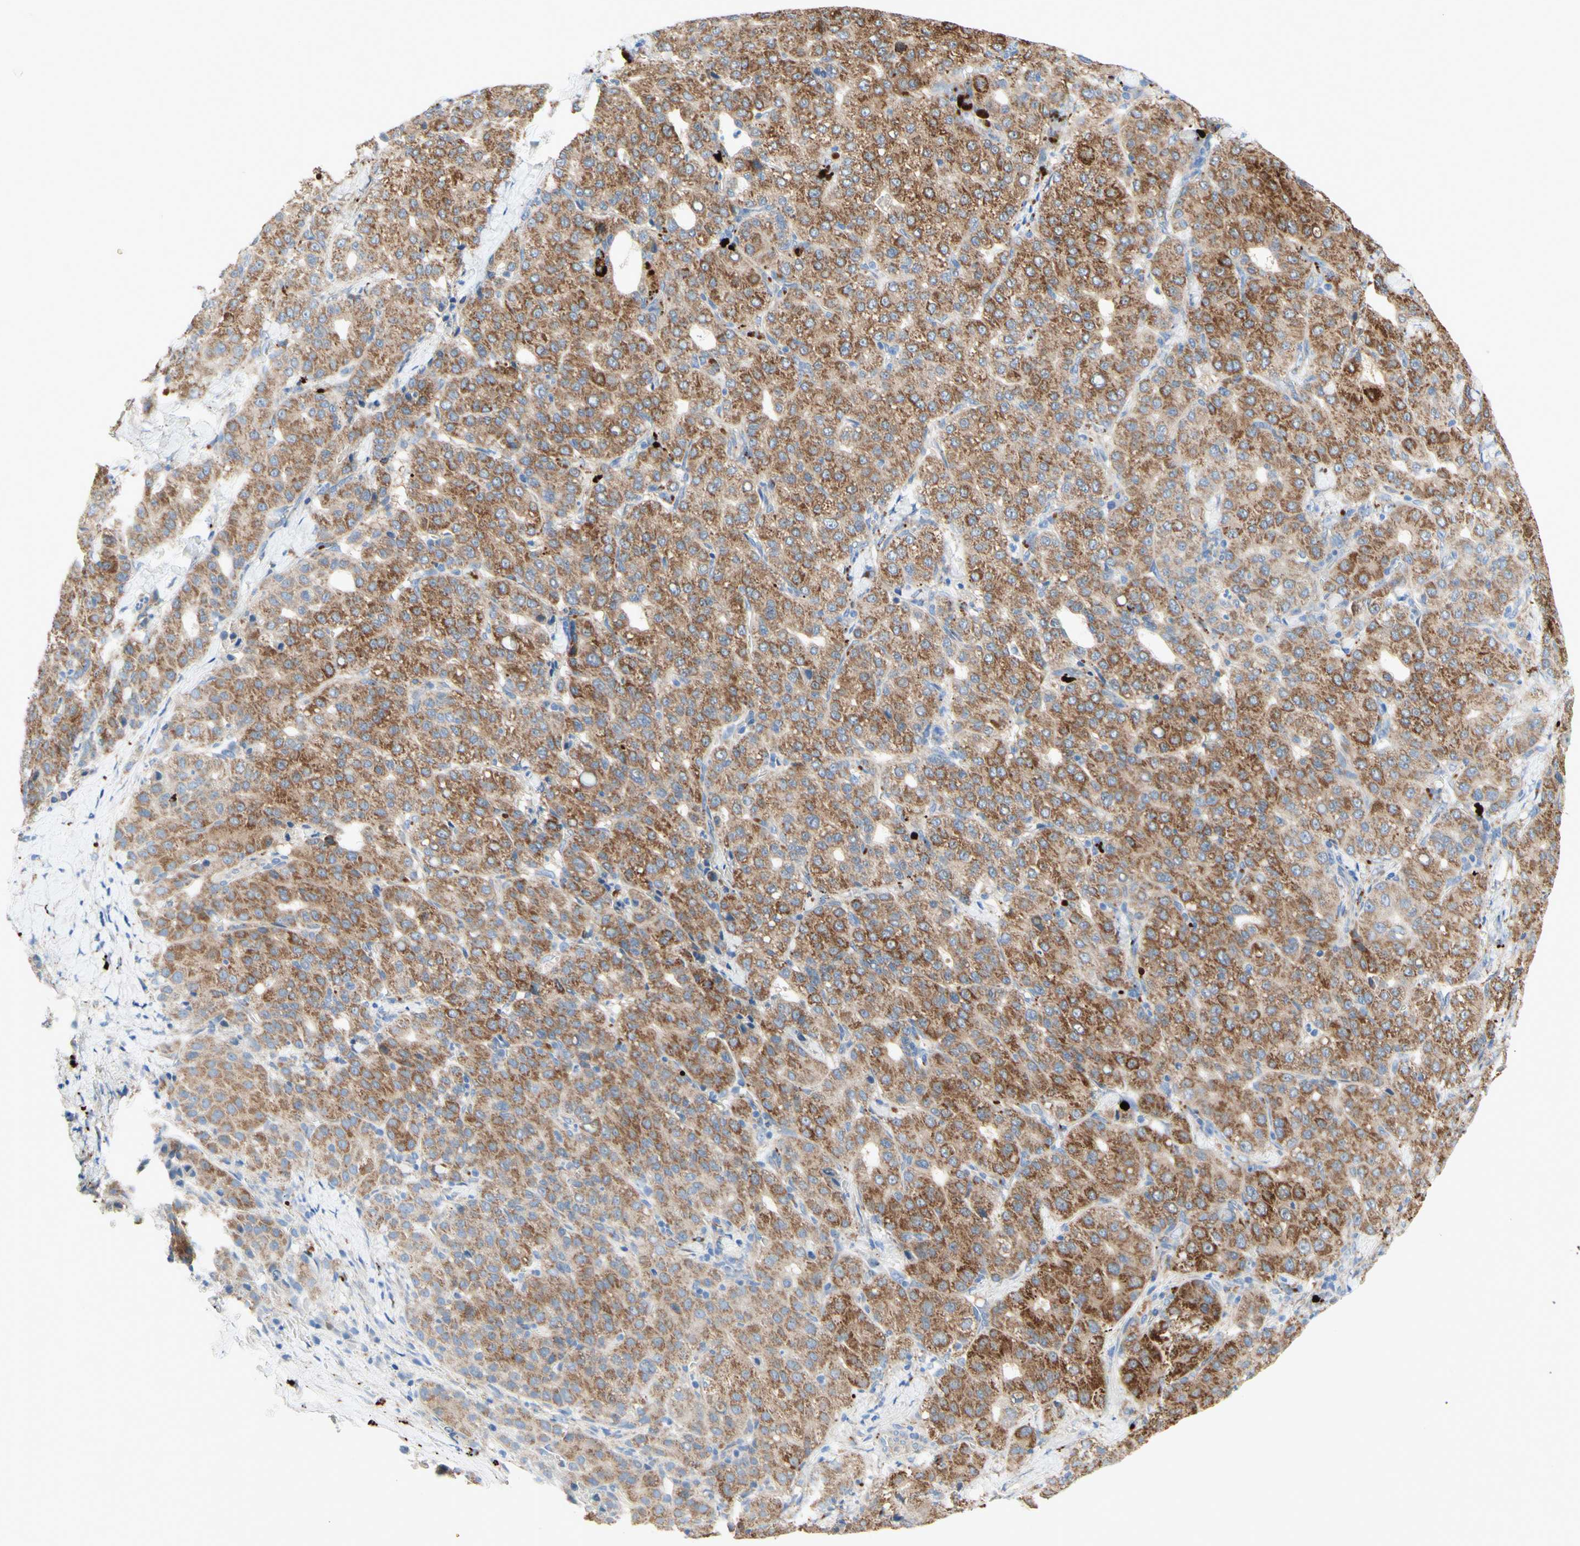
{"staining": {"intensity": "moderate", "quantity": ">75%", "location": "cytoplasmic/membranous"}, "tissue": "liver cancer", "cell_type": "Tumor cells", "image_type": "cancer", "snomed": [{"axis": "morphology", "description": "Carcinoma, Hepatocellular, NOS"}, {"axis": "topography", "description": "Liver"}], "caption": "Immunohistochemistry (IHC) histopathology image of neoplastic tissue: human liver cancer (hepatocellular carcinoma) stained using immunohistochemistry (IHC) demonstrates medium levels of moderate protein expression localized specifically in the cytoplasmic/membranous of tumor cells, appearing as a cytoplasmic/membranous brown color.", "gene": "URB2", "patient": {"sex": "male", "age": 65}}